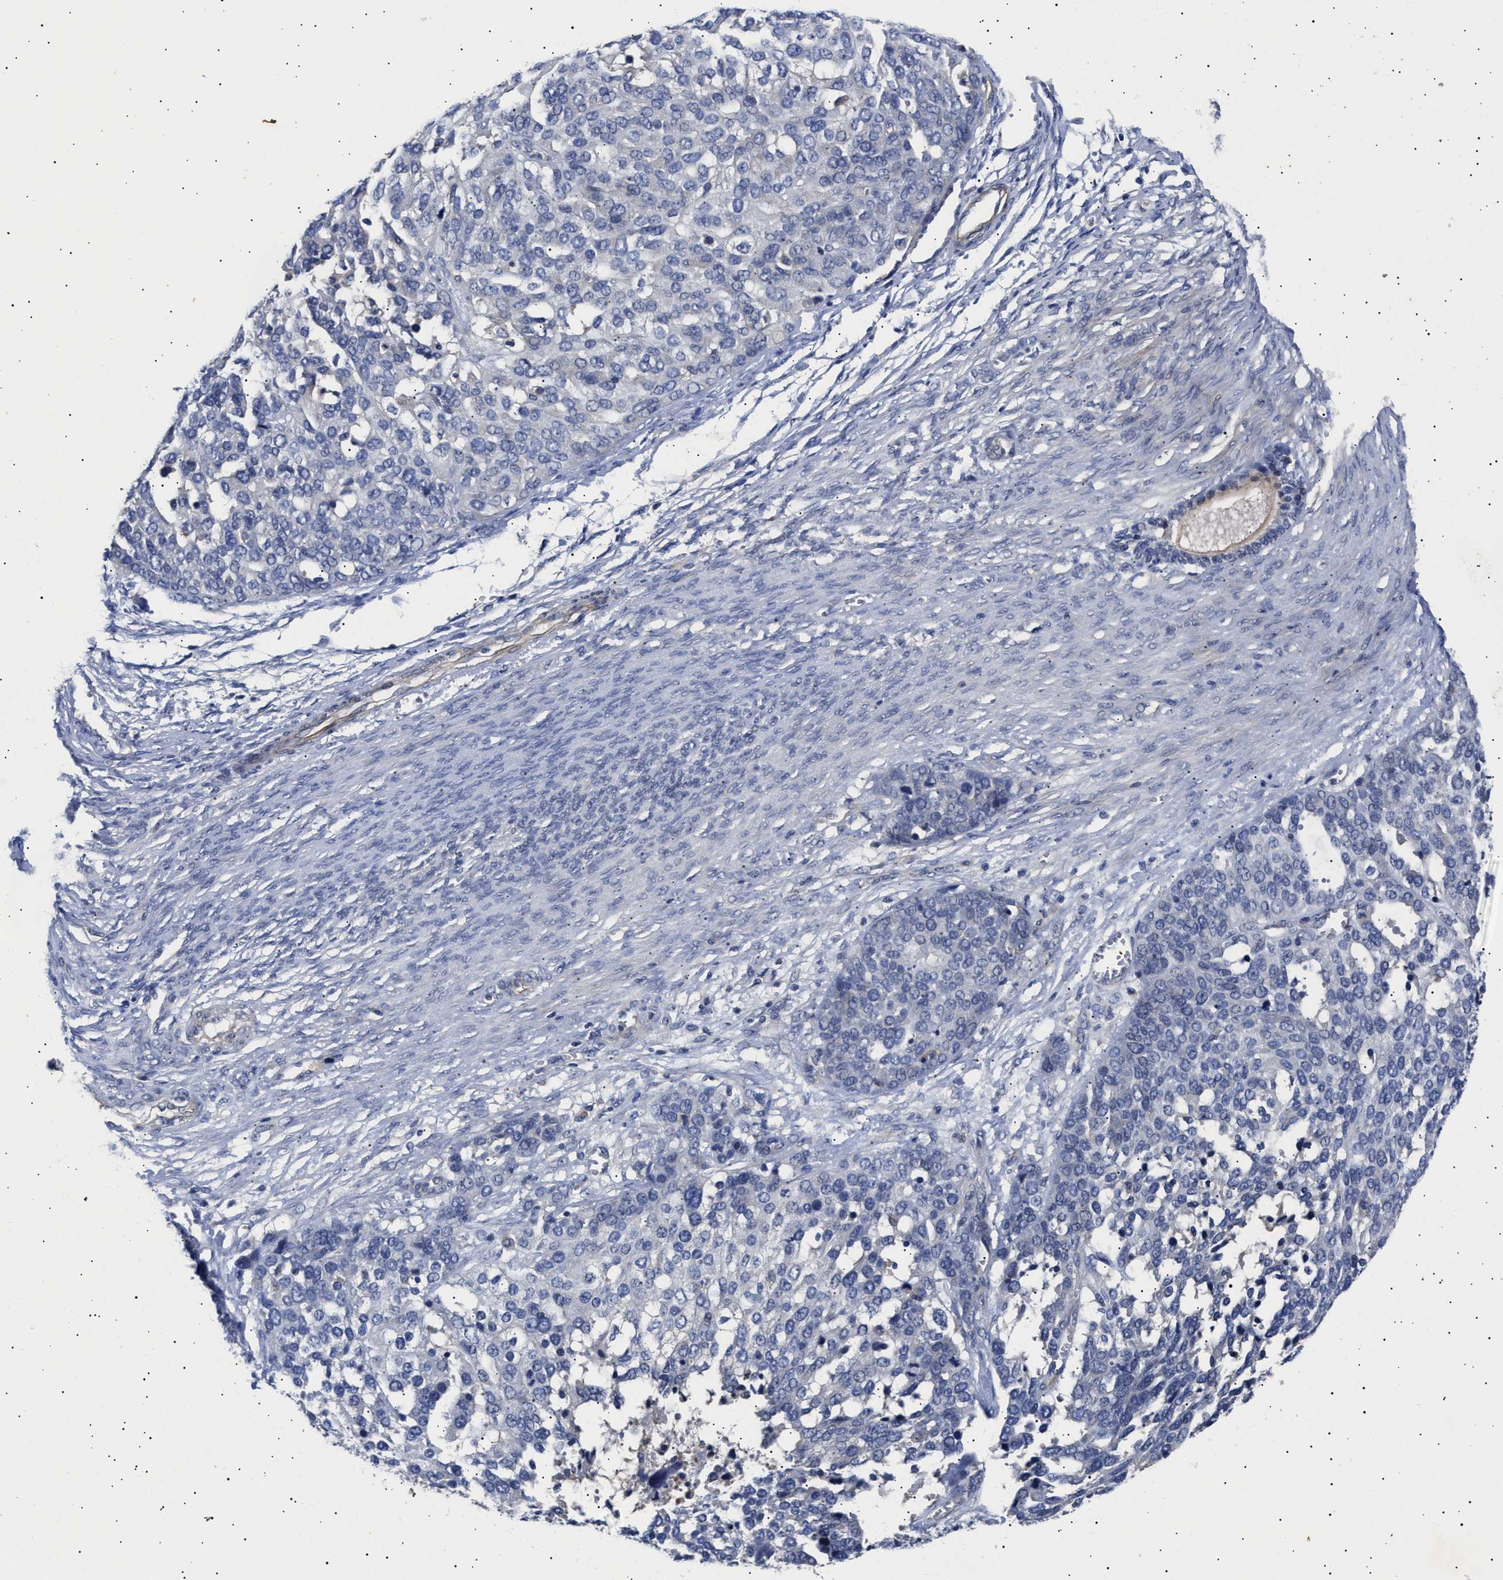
{"staining": {"intensity": "negative", "quantity": "none", "location": "none"}, "tissue": "ovarian cancer", "cell_type": "Tumor cells", "image_type": "cancer", "snomed": [{"axis": "morphology", "description": "Cystadenocarcinoma, serous, NOS"}, {"axis": "topography", "description": "Ovary"}], "caption": "Immunohistochemistry (IHC) photomicrograph of human ovarian cancer stained for a protein (brown), which exhibits no expression in tumor cells.", "gene": "HEMGN", "patient": {"sex": "female", "age": 44}}